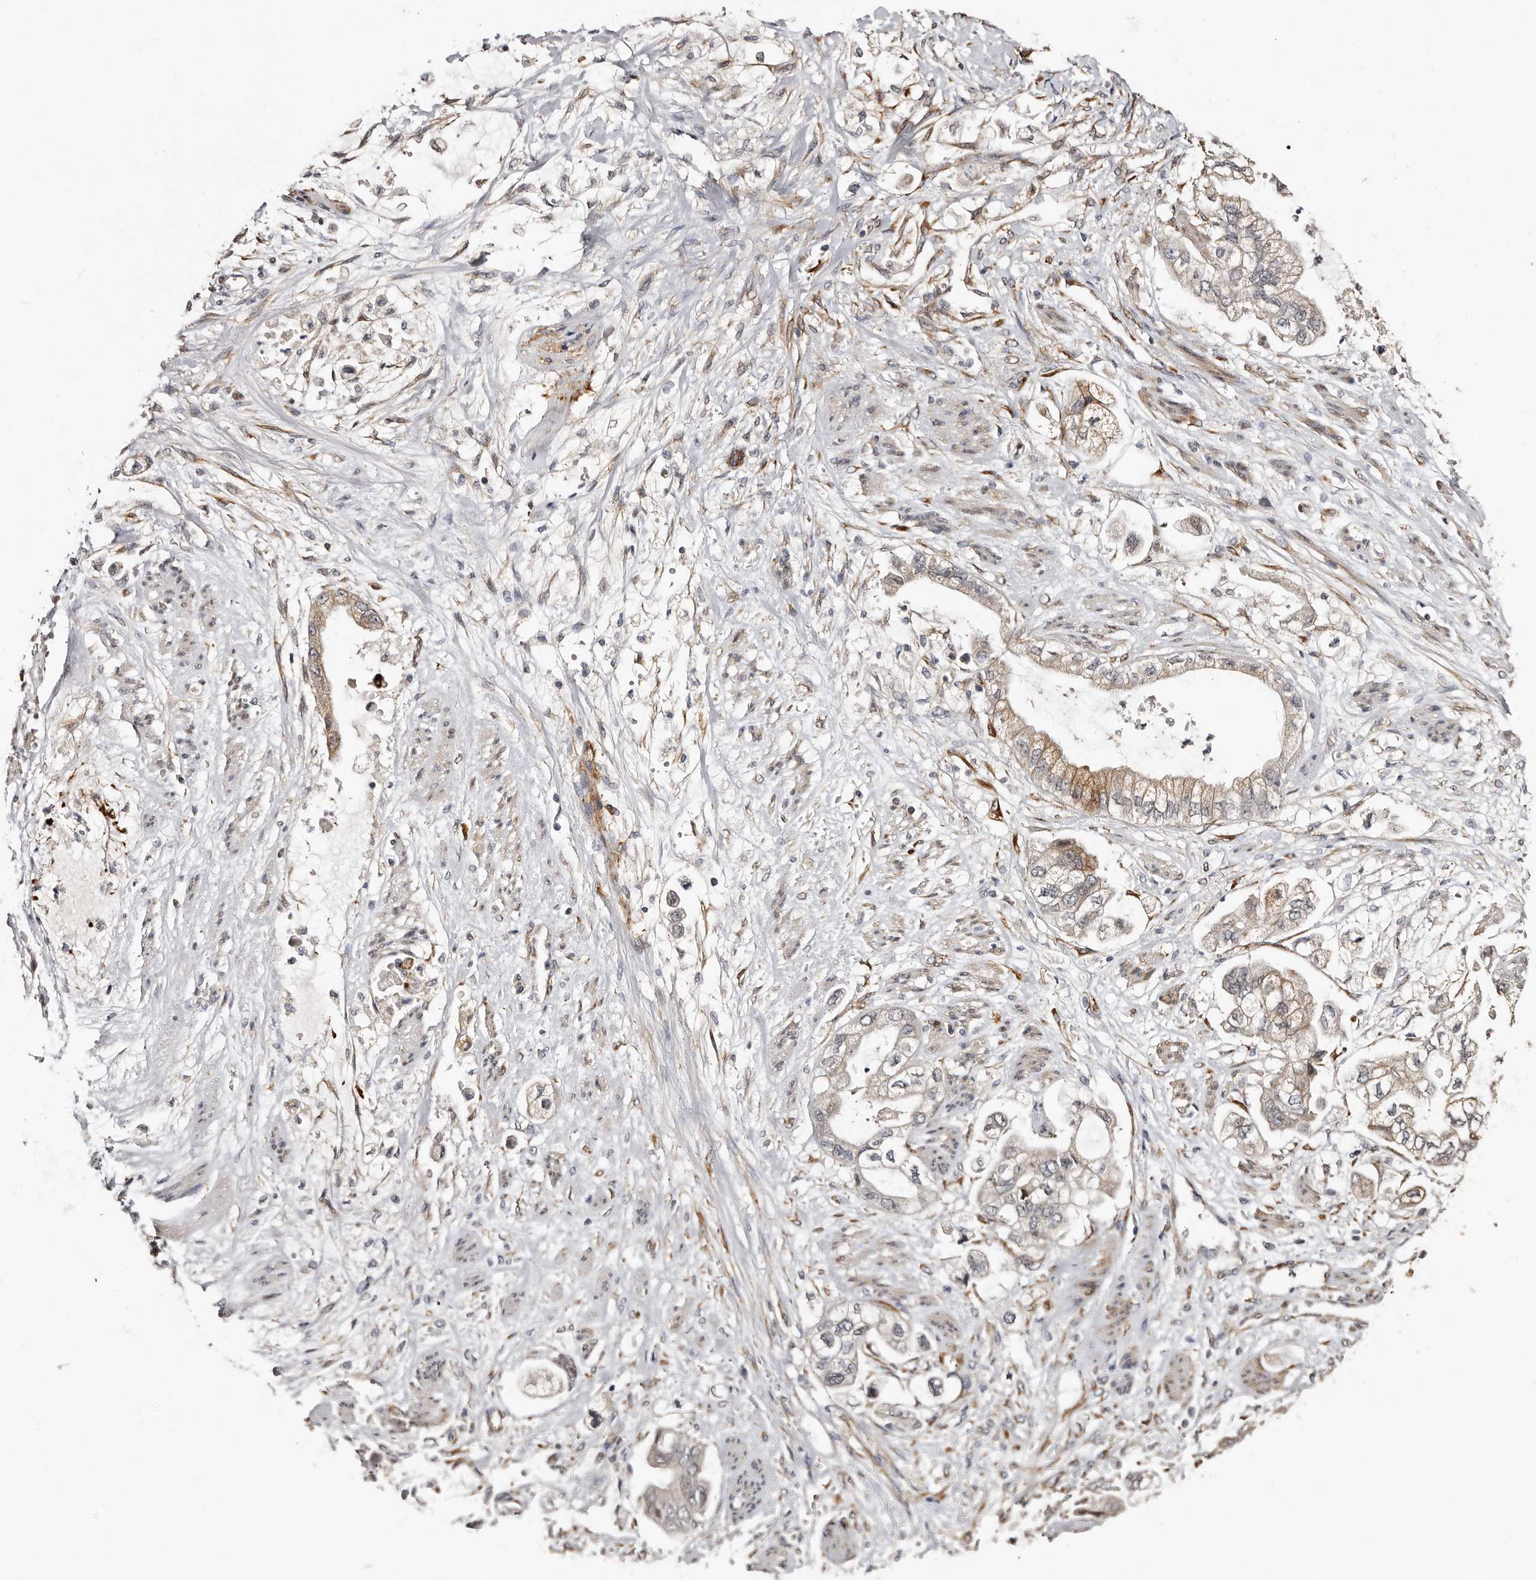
{"staining": {"intensity": "weak", "quantity": ">75%", "location": "cytoplasmic/membranous"}, "tissue": "stomach cancer", "cell_type": "Tumor cells", "image_type": "cancer", "snomed": [{"axis": "morphology", "description": "Adenocarcinoma, NOS"}, {"axis": "topography", "description": "Stomach"}], "caption": "Immunohistochemistry image of neoplastic tissue: stomach cancer stained using immunohistochemistry (IHC) reveals low levels of weak protein expression localized specifically in the cytoplasmic/membranous of tumor cells, appearing as a cytoplasmic/membranous brown color.", "gene": "TBC1D22B", "patient": {"sex": "male", "age": 62}}